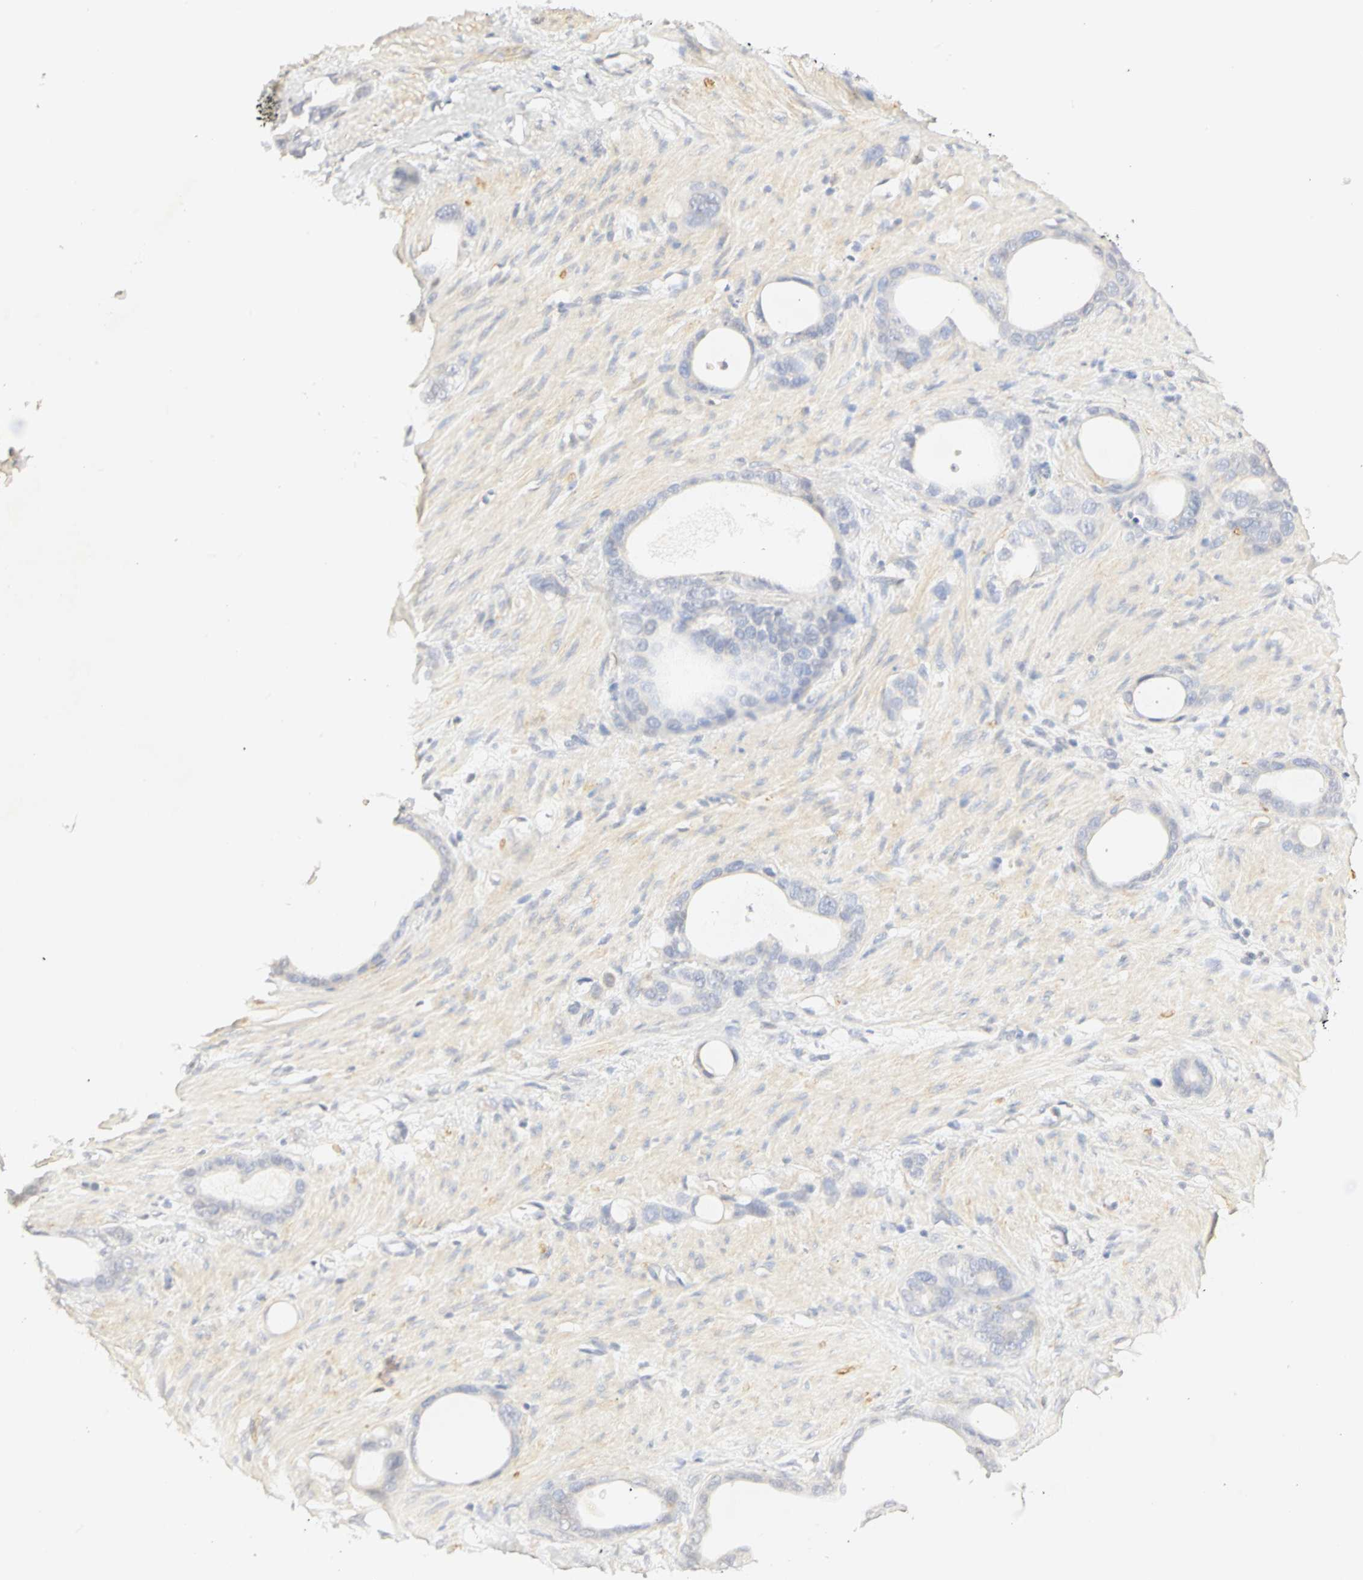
{"staining": {"intensity": "weak", "quantity": "25%-75%", "location": "cytoplasmic/membranous"}, "tissue": "stomach cancer", "cell_type": "Tumor cells", "image_type": "cancer", "snomed": [{"axis": "morphology", "description": "Adenocarcinoma, NOS"}, {"axis": "topography", "description": "Stomach"}], "caption": "Immunohistochemistry (IHC) (DAB (3,3'-diaminobenzidine)) staining of human stomach adenocarcinoma exhibits weak cytoplasmic/membranous protein expression in approximately 25%-75% of tumor cells.", "gene": "GNRH2", "patient": {"sex": "female", "age": 75}}